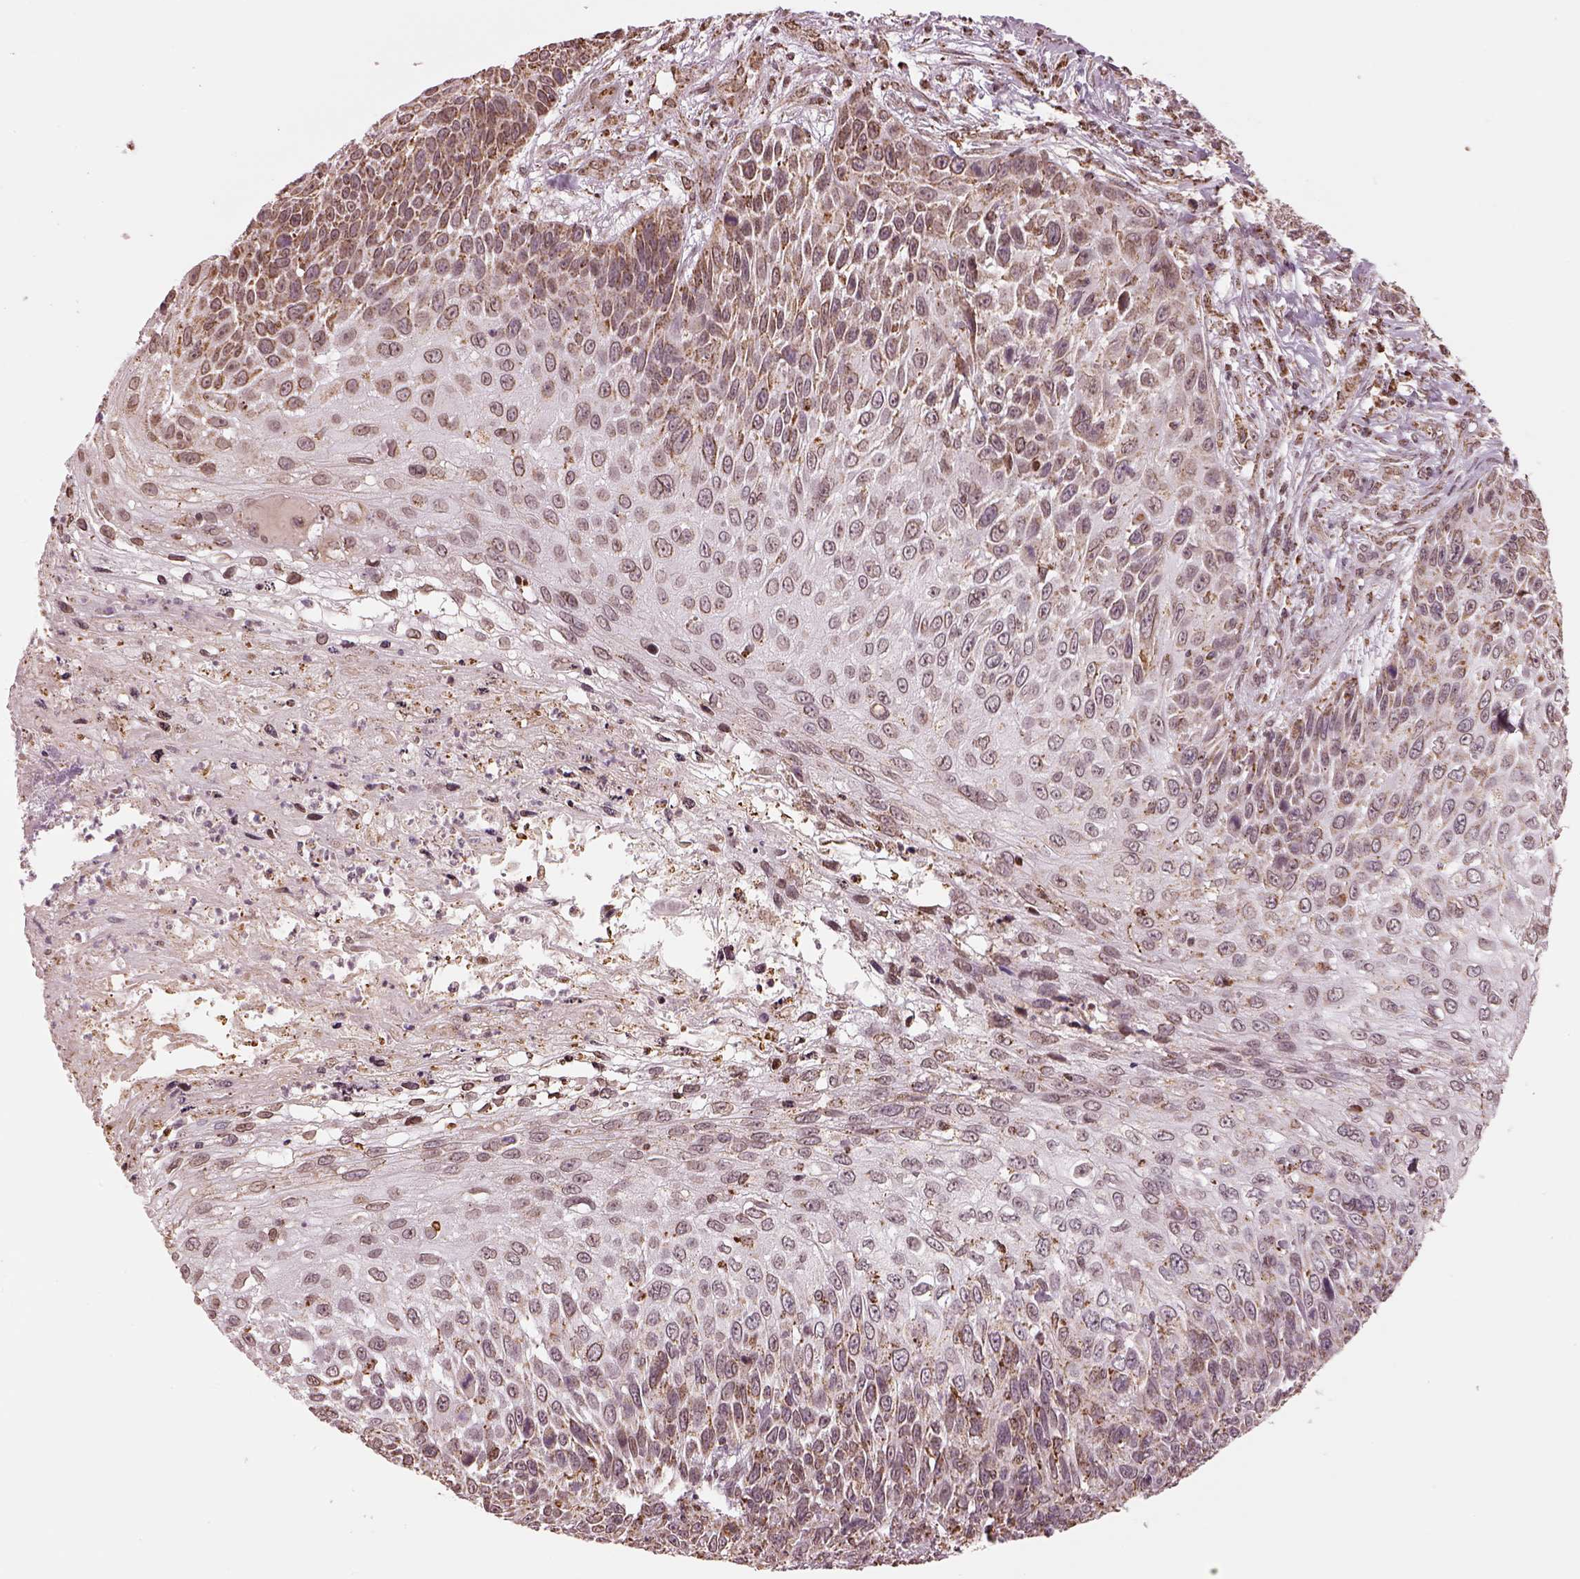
{"staining": {"intensity": "moderate", "quantity": "25%-75%", "location": "cytoplasmic/membranous"}, "tissue": "skin cancer", "cell_type": "Tumor cells", "image_type": "cancer", "snomed": [{"axis": "morphology", "description": "Squamous cell carcinoma, NOS"}, {"axis": "topography", "description": "Skin"}], "caption": "A histopathology image of skin cancer (squamous cell carcinoma) stained for a protein displays moderate cytoplasmic/membranous brown staining in tumor cells.", "gene": "ACOT2", "patient": {"sex": "male", "age": 92}}